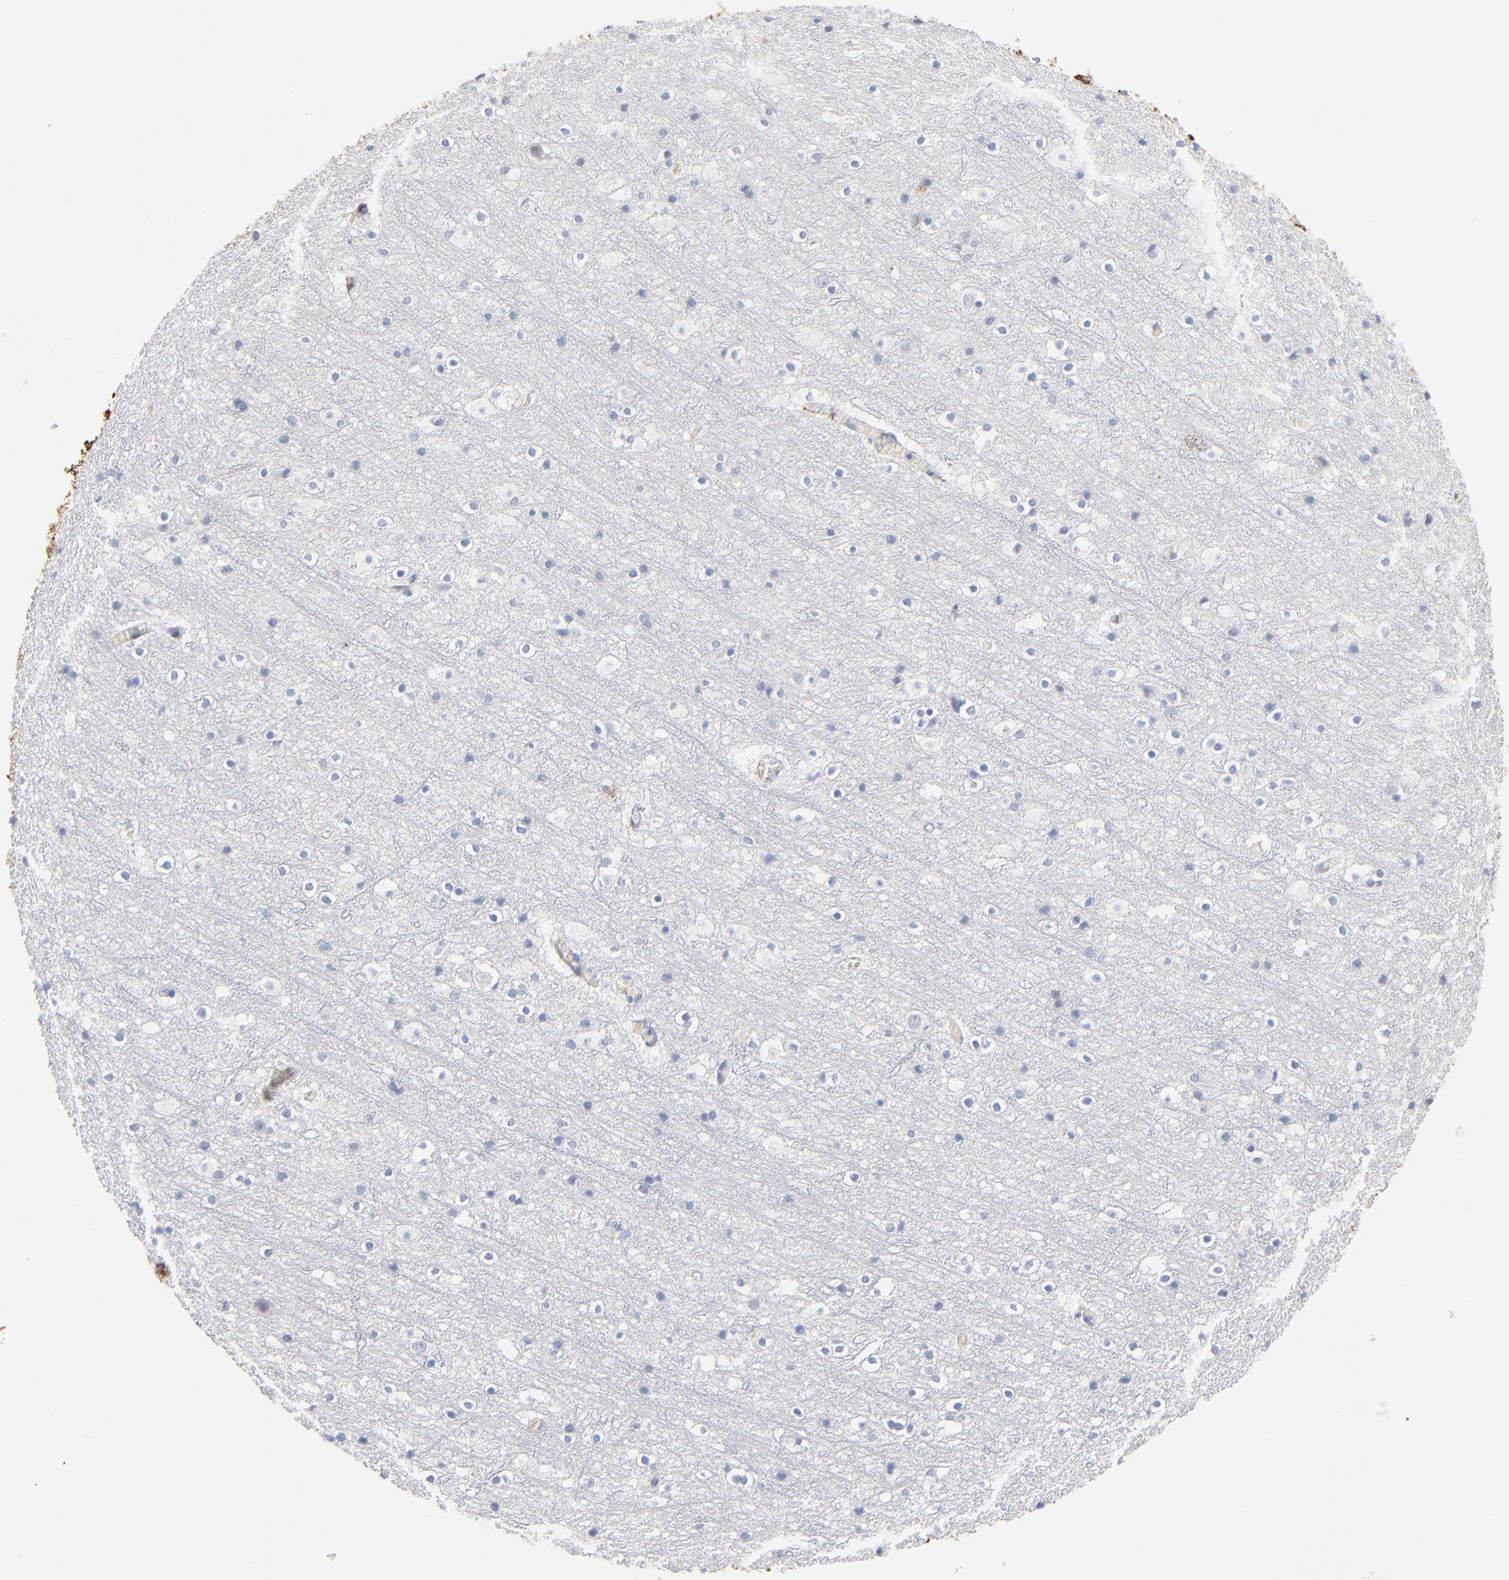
{"staining": {"intensity": "negative", "quantity": "none", "location": "none"}, "tissue": "cerebral cortex", "cell_type": "Endothelial cells", "image_type": "normal", "snomed": [{"axis": "morphology", "description": "Normal tissue, NOS"}, {"axis": "topography", "description": "Cerebral cortex"}], "caption": "The immunohistochemistry histopathology image has no significant positivity in endothelial cells of cerebral cortex.", "gene": "APOH", "patient": {"sex": "male", "age": 45}}